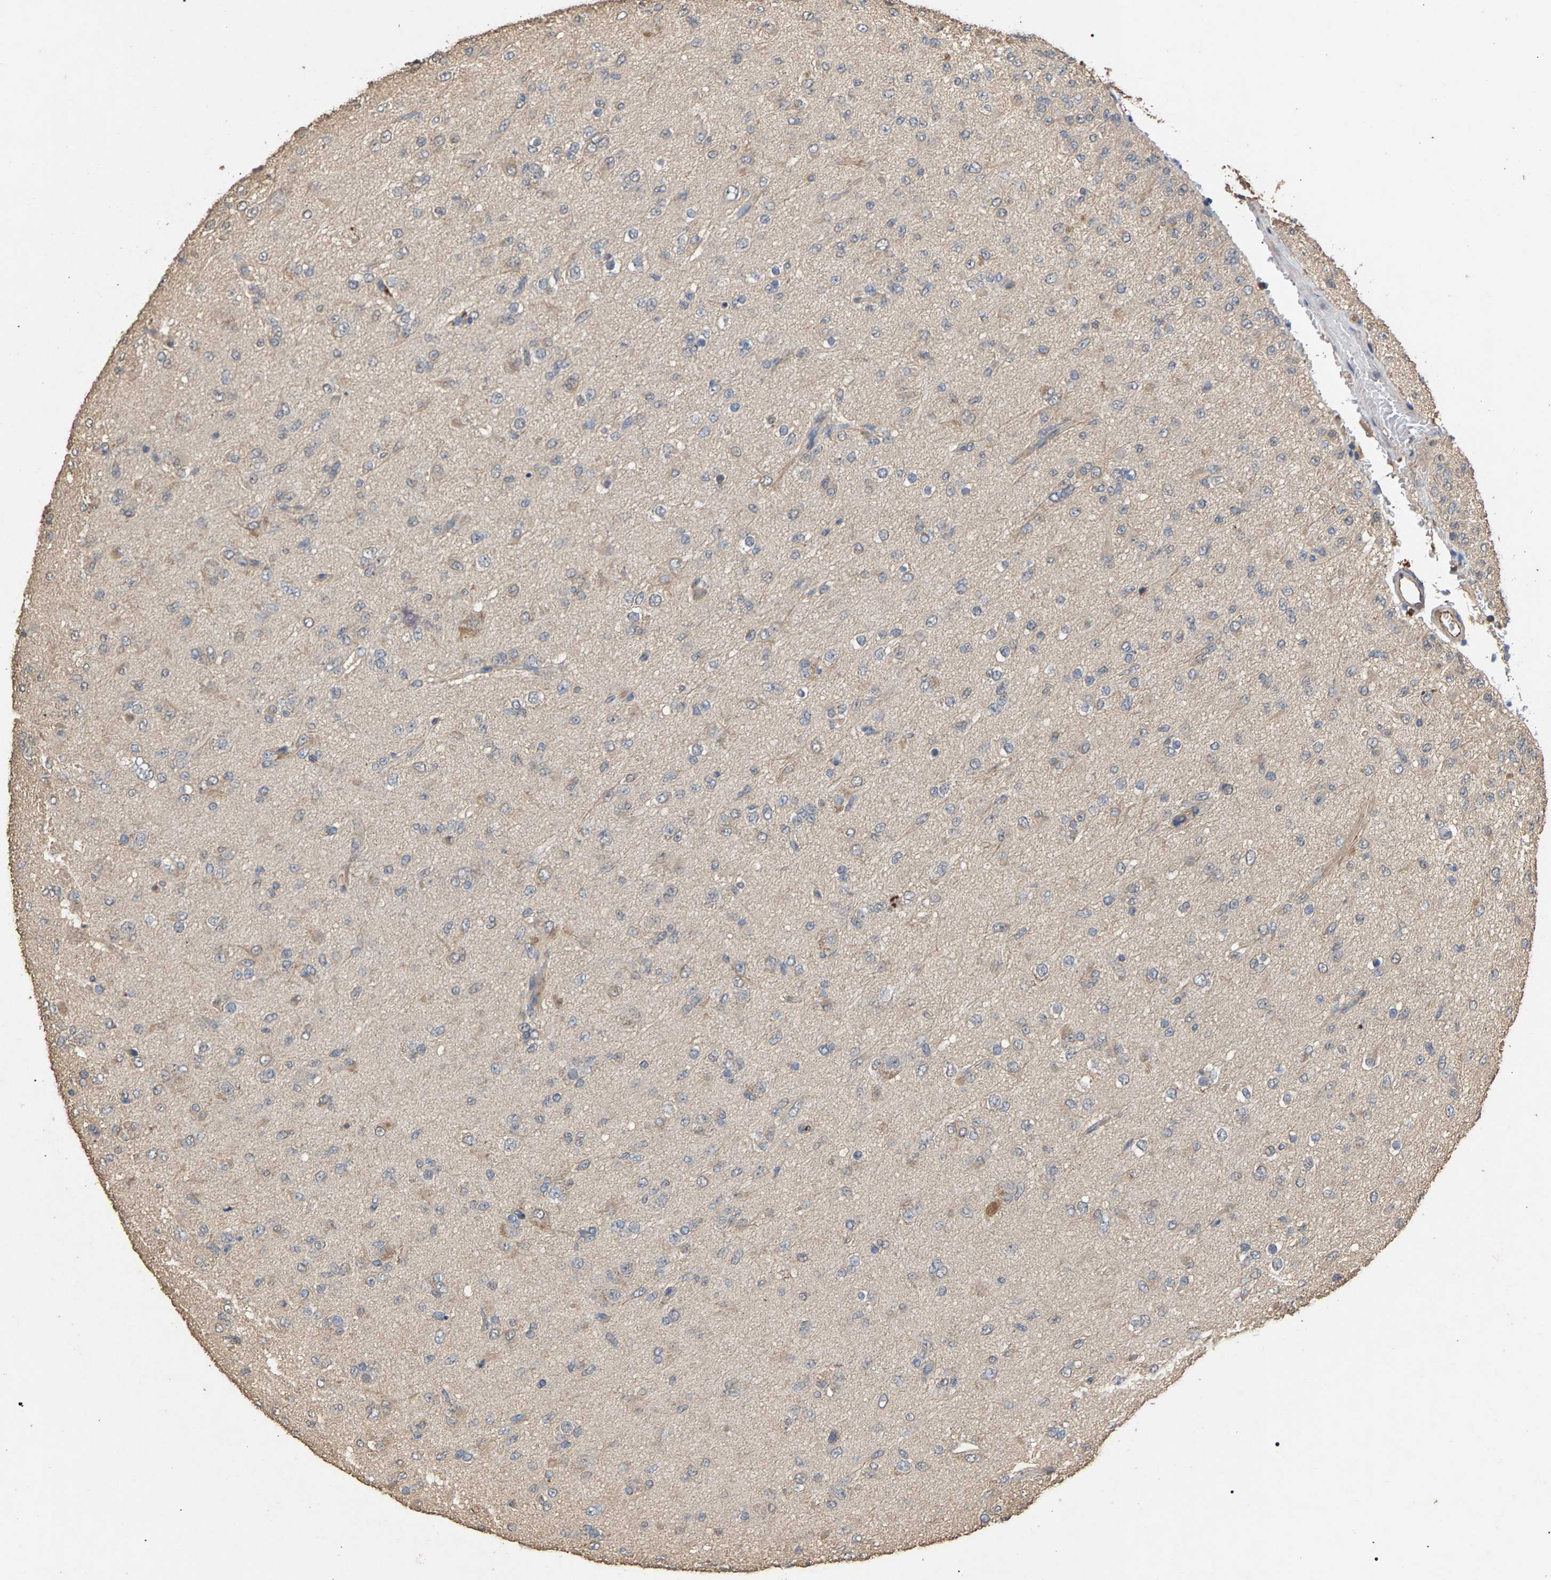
{"staining": {"intensity": "weak", "quantity": "<25%", "location": "cytoplasmic/membranous"}, "tissue": "glioma", "cell_type": "Tumor cells", "image_type": "cancer", "snomed": [{"axis": "morphology", "description": "Glioma, malignant, Low grade"}, {"axis": "topography", "description": "Brain"}], "caption": "IHC micrograph of neoplastic tissue: human low-grade glioma (malignant) stained with DAB exhibits no significant protein staining in tumor cells. (DAB immunohistochemistry (IHC) visualized using brightfield microscopy, high magnification).", "gene": "HTRA3", "patient": {"sex": "male", "age": 65}}